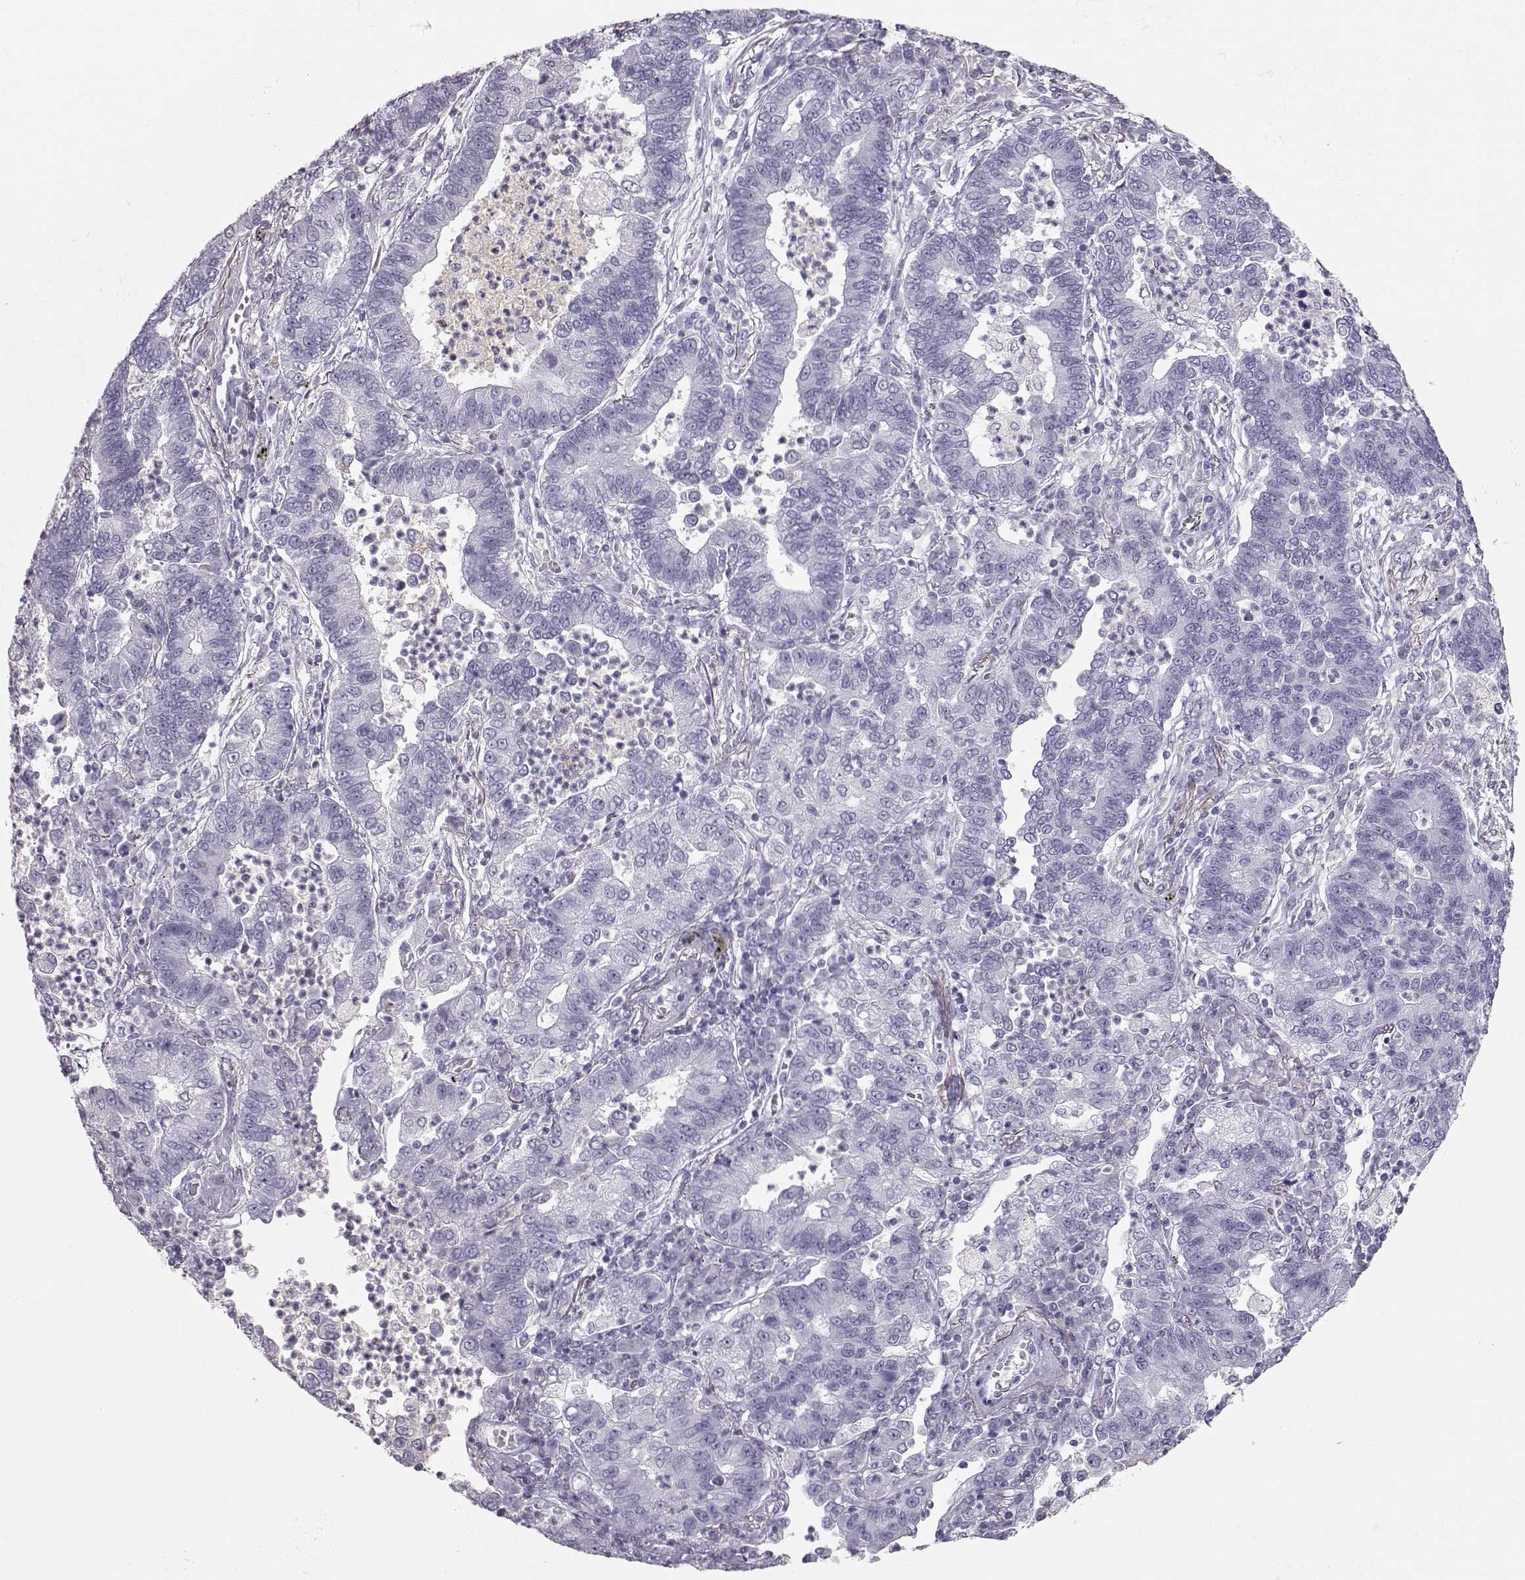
{"staining": {"intensity": "negative", "quantity": "none", "location": "none"}, "tissue": "lung cancer", "cell_type": "Tumor cells", "image_type": "cancer", "snomed": [{"axis": "morphology", "description": "Adenocarcinoma, NOS"}, {"axis": "topography", "description": "Lung"}], "caption": "Lung adenocarcinoma stained for a protein using IHC displays no positivity tumor cells.", "gene": "MIP", "patient": {"sex": "female", "age": 57}}